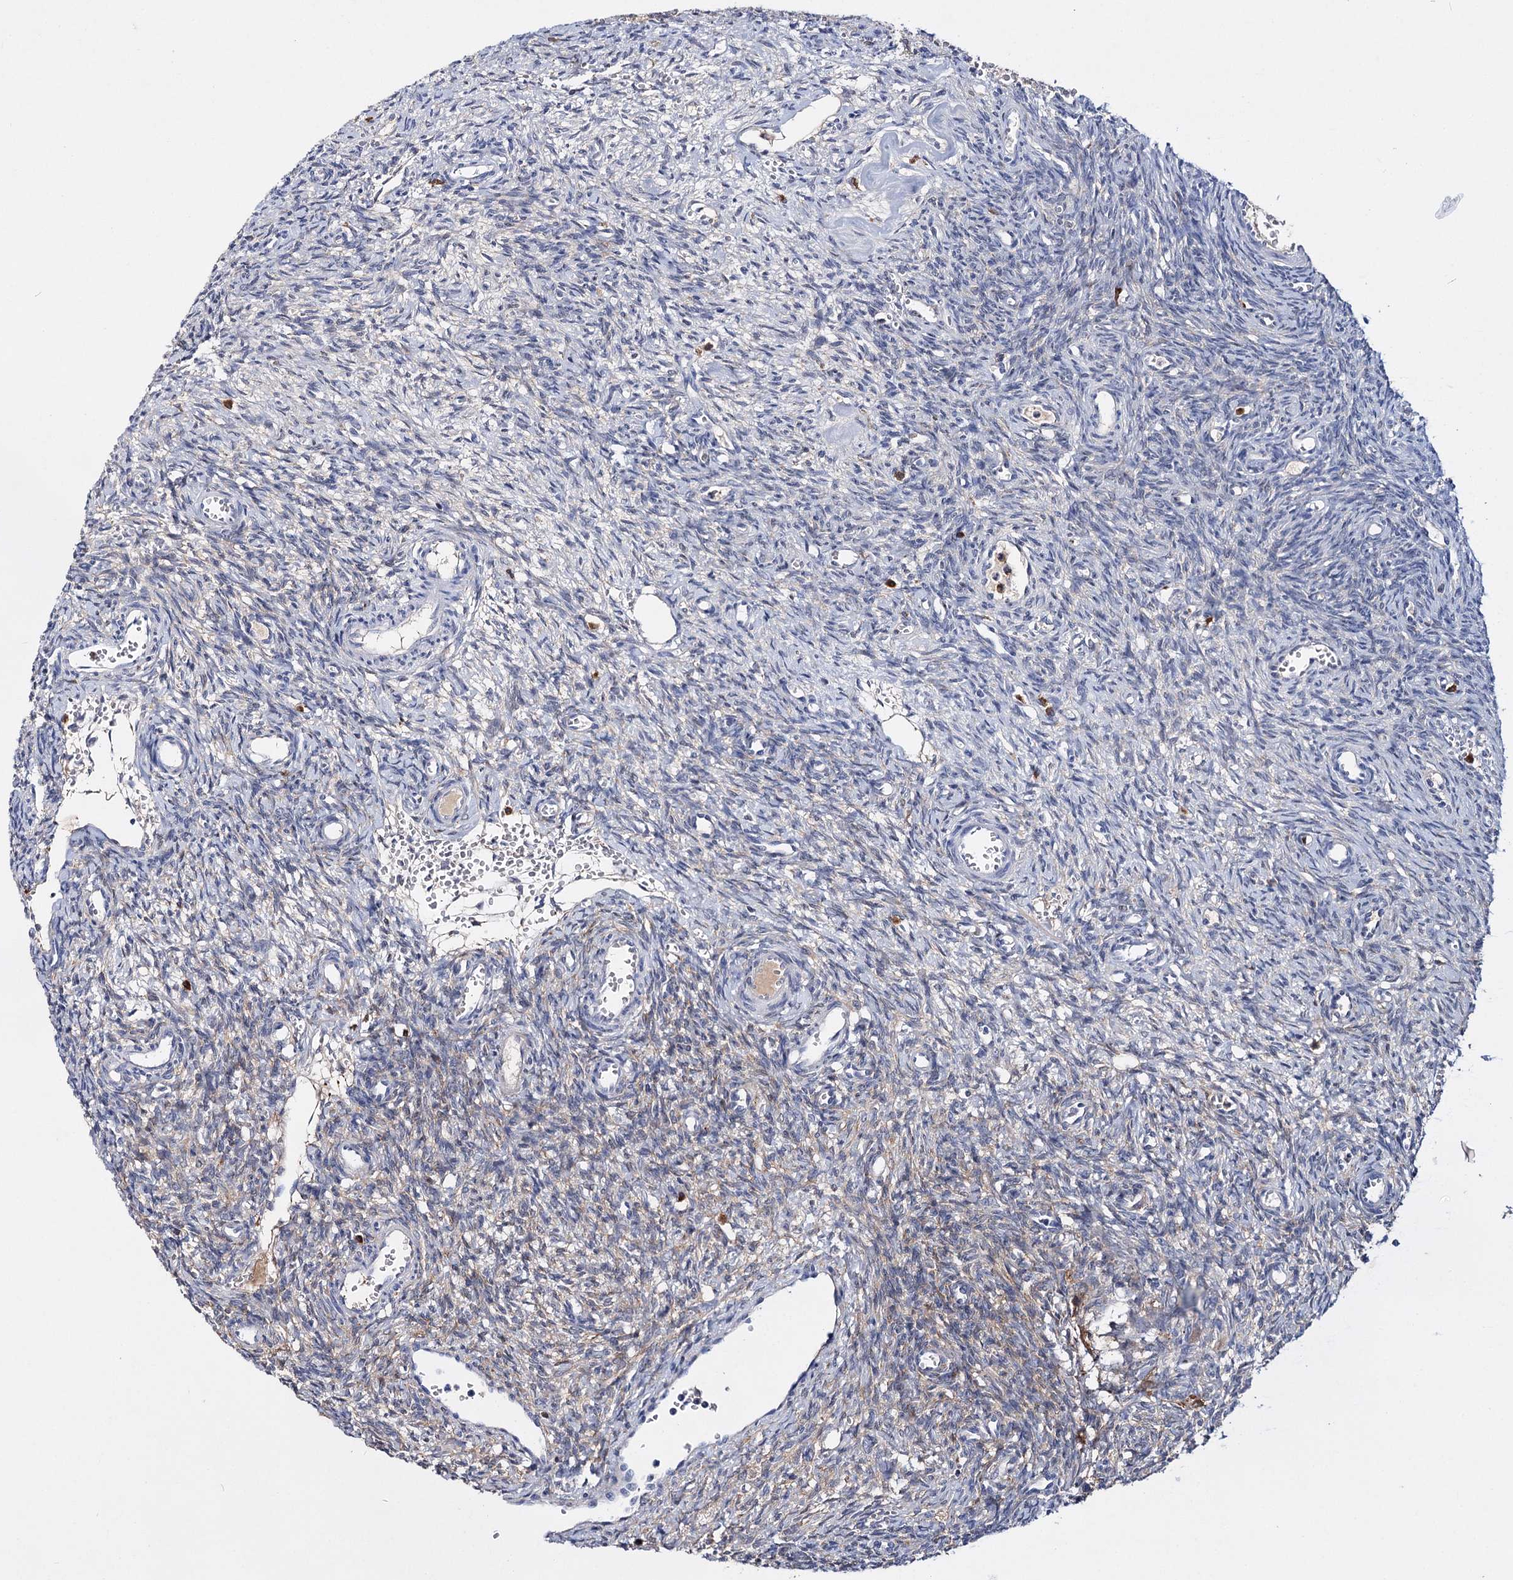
{"staining": {"intensity": "weak", "quantity": "<25%", "location": "cytoplasmic/membranous"}, "tissue": "ovary", "cell_type": "Ovarian stroma cells", "image_type": "normal", "snomed": [{"axis": "morphology", "description": "Normal tissue, NOS"}, {"axis": "topography", "description": "Ovary"}], "caption": "Immunohistochemistry (IHC) micrograph of benign ovary: human ovary stained with DAB (3,3'-diaminobenzidine) exhibits no significant protein positivity in ovarian stroma cells.", "gene": "CFAP46", "patient": {"sex": "female", "age": 39}}